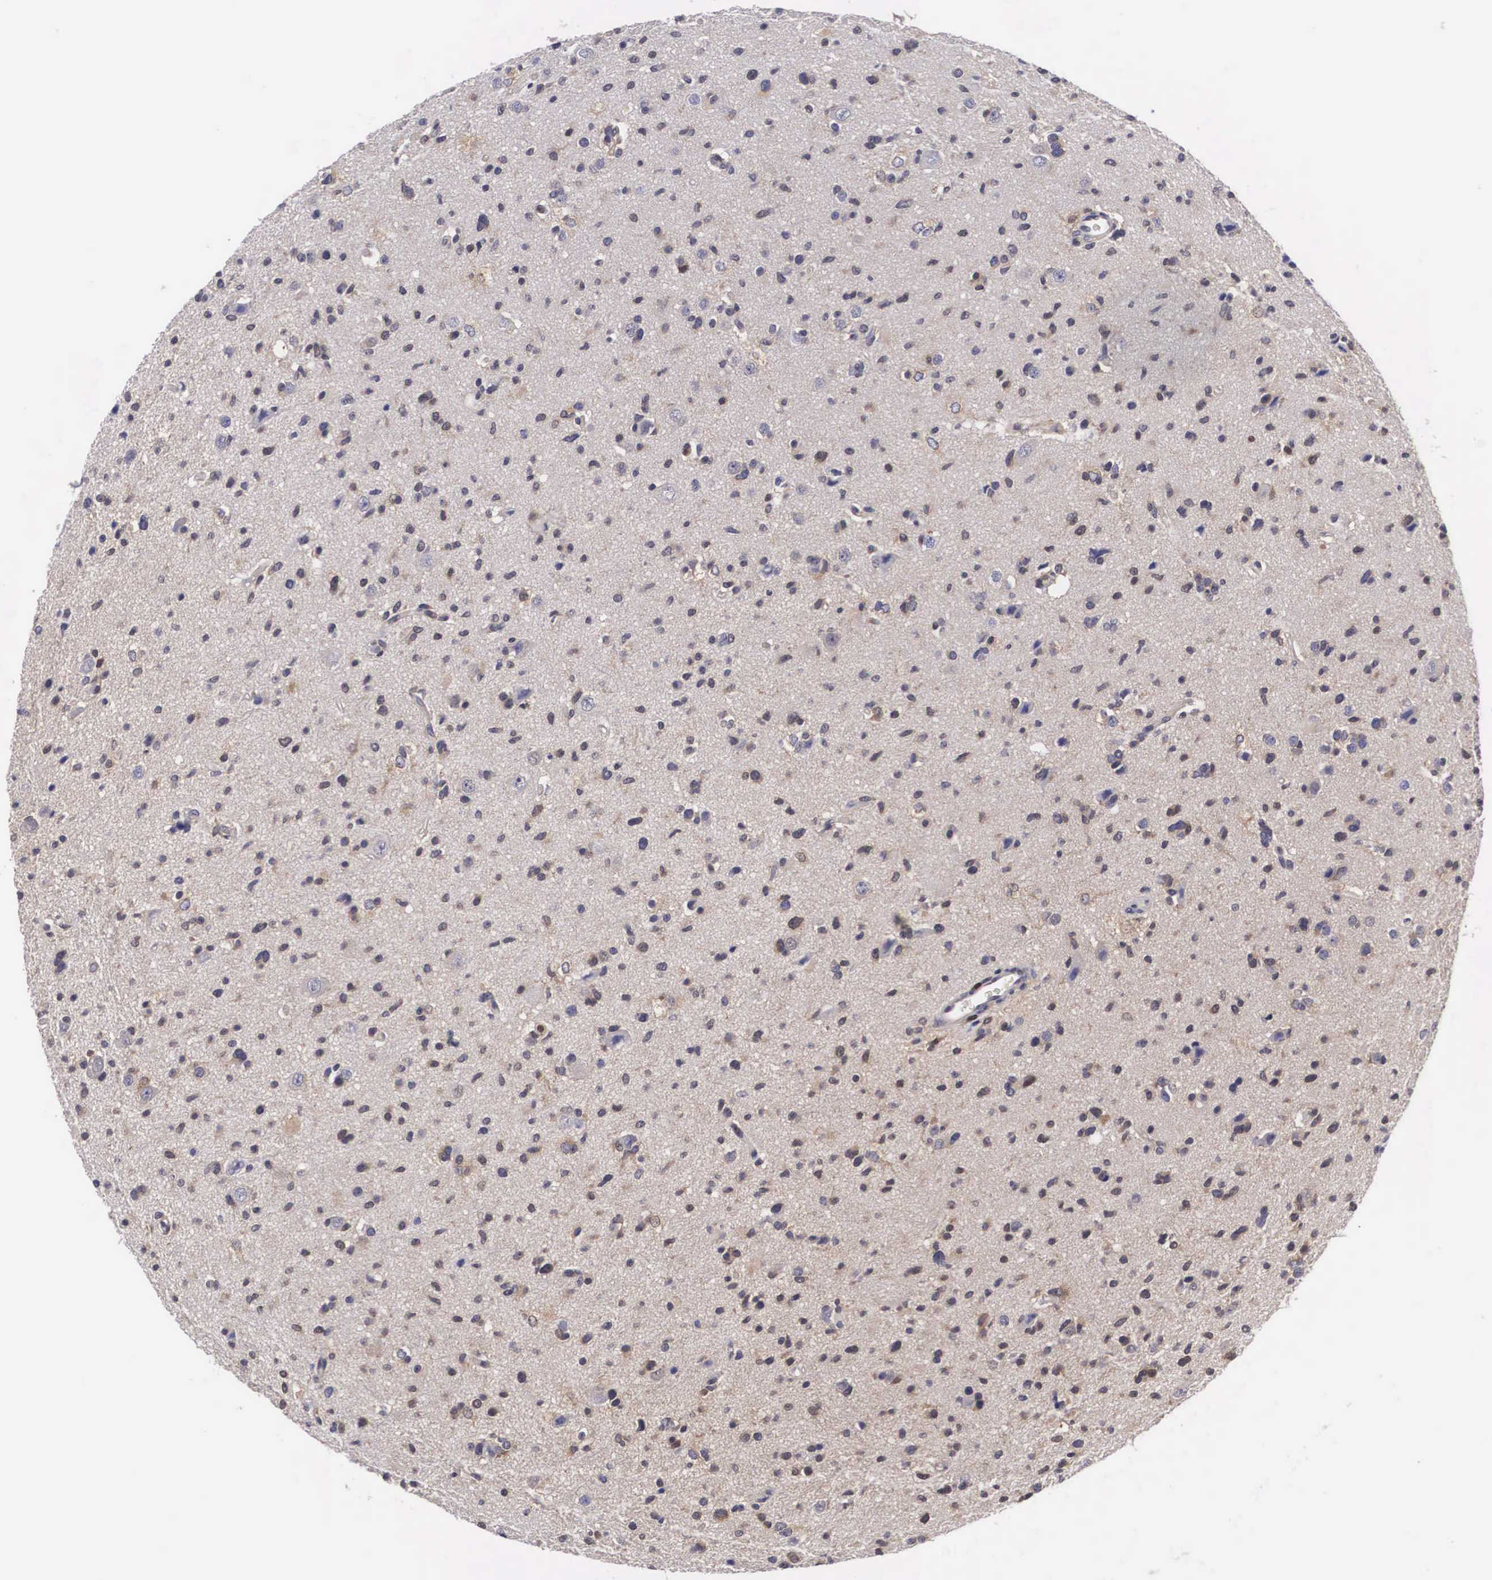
{"staining": {"intensity": "weak", "quantity": "25%-75%", "location": "cytoplasmic/membranous"}, "tissue": "glioma", "cell_type": "Tumor cells", "image_type": "cancer", "snomed": [{"axis": "morphology", "description": "Glioma, malignant, Low grade"}, {"axis": "topography", "description": "Brain"}], "caption": "Glioma was stained to show a protein in brown. There is low levels of weak cytoplasmic/membranous staining in approximately 25%-75% of tumor cells. (IHC, brightfield microscopy, high magnification).", "gene": "ADSL", "patient": {"sex": "female", "age": 46}}